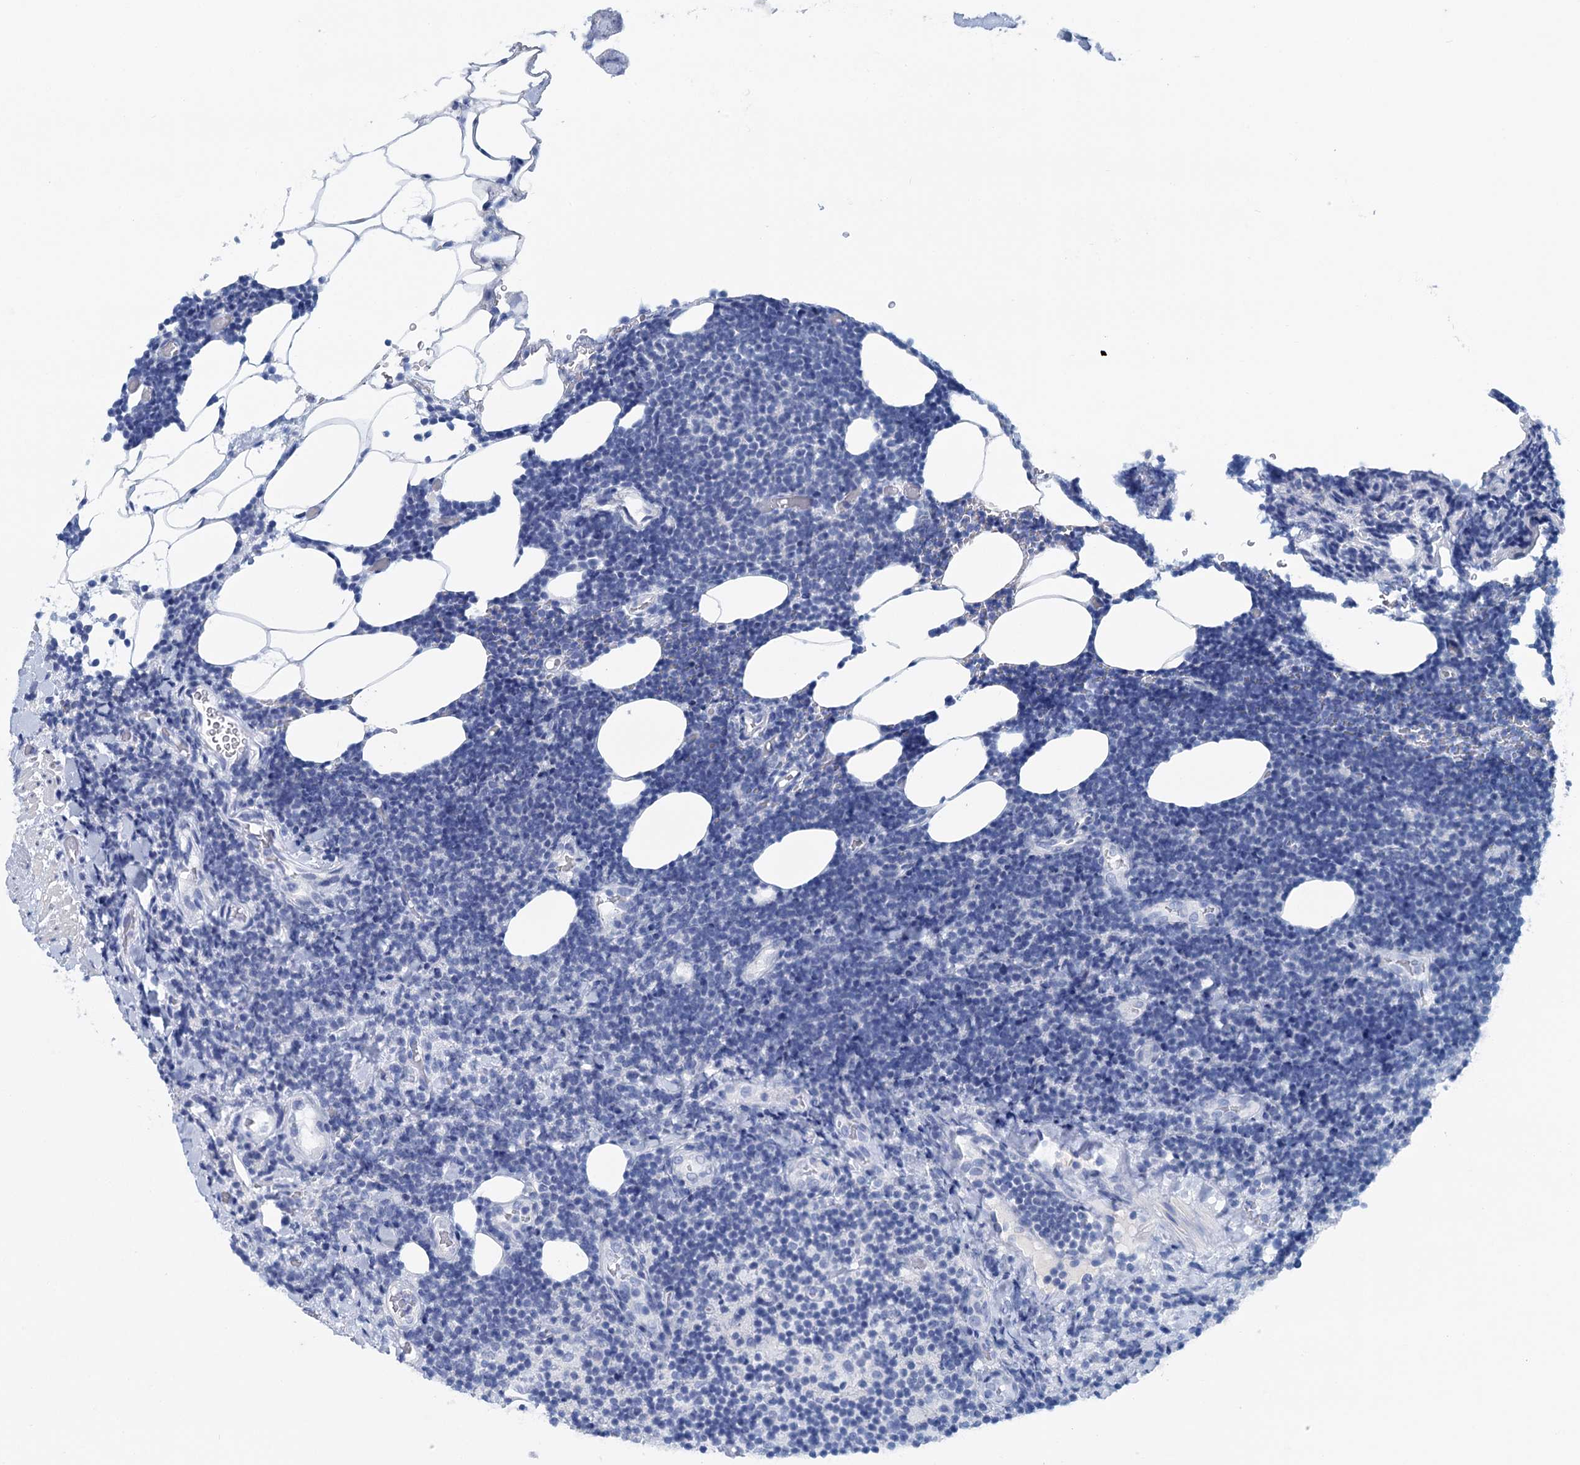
{"staining": {"intensity": "negative", "quantity": "none", "location": "none"}, "tissue": "lymphoma", "cell_type": "Tumor cells", "image_type": "cancer", "snomed": [{"axis": "morphology", "description": "Malignant lymphoma, non-Hodgkin's type, Low grade"}, {"axis": "topography", "description": "Lymph node"}], "caption": "The immunohistochemistry image has no significant positivity in tumor cells of low-grade malignant lymphoma, non-Hodgkin's type tissue. Brightfield microscopy of immunohistochemistry (IHC) stained with DAB (3,3'-diaminobenzidine) (brown) and hematoxylin (blue), captured at high magnification.", "gene": "MYOZ3", "patient": {"sex": "male", "age": 66}}